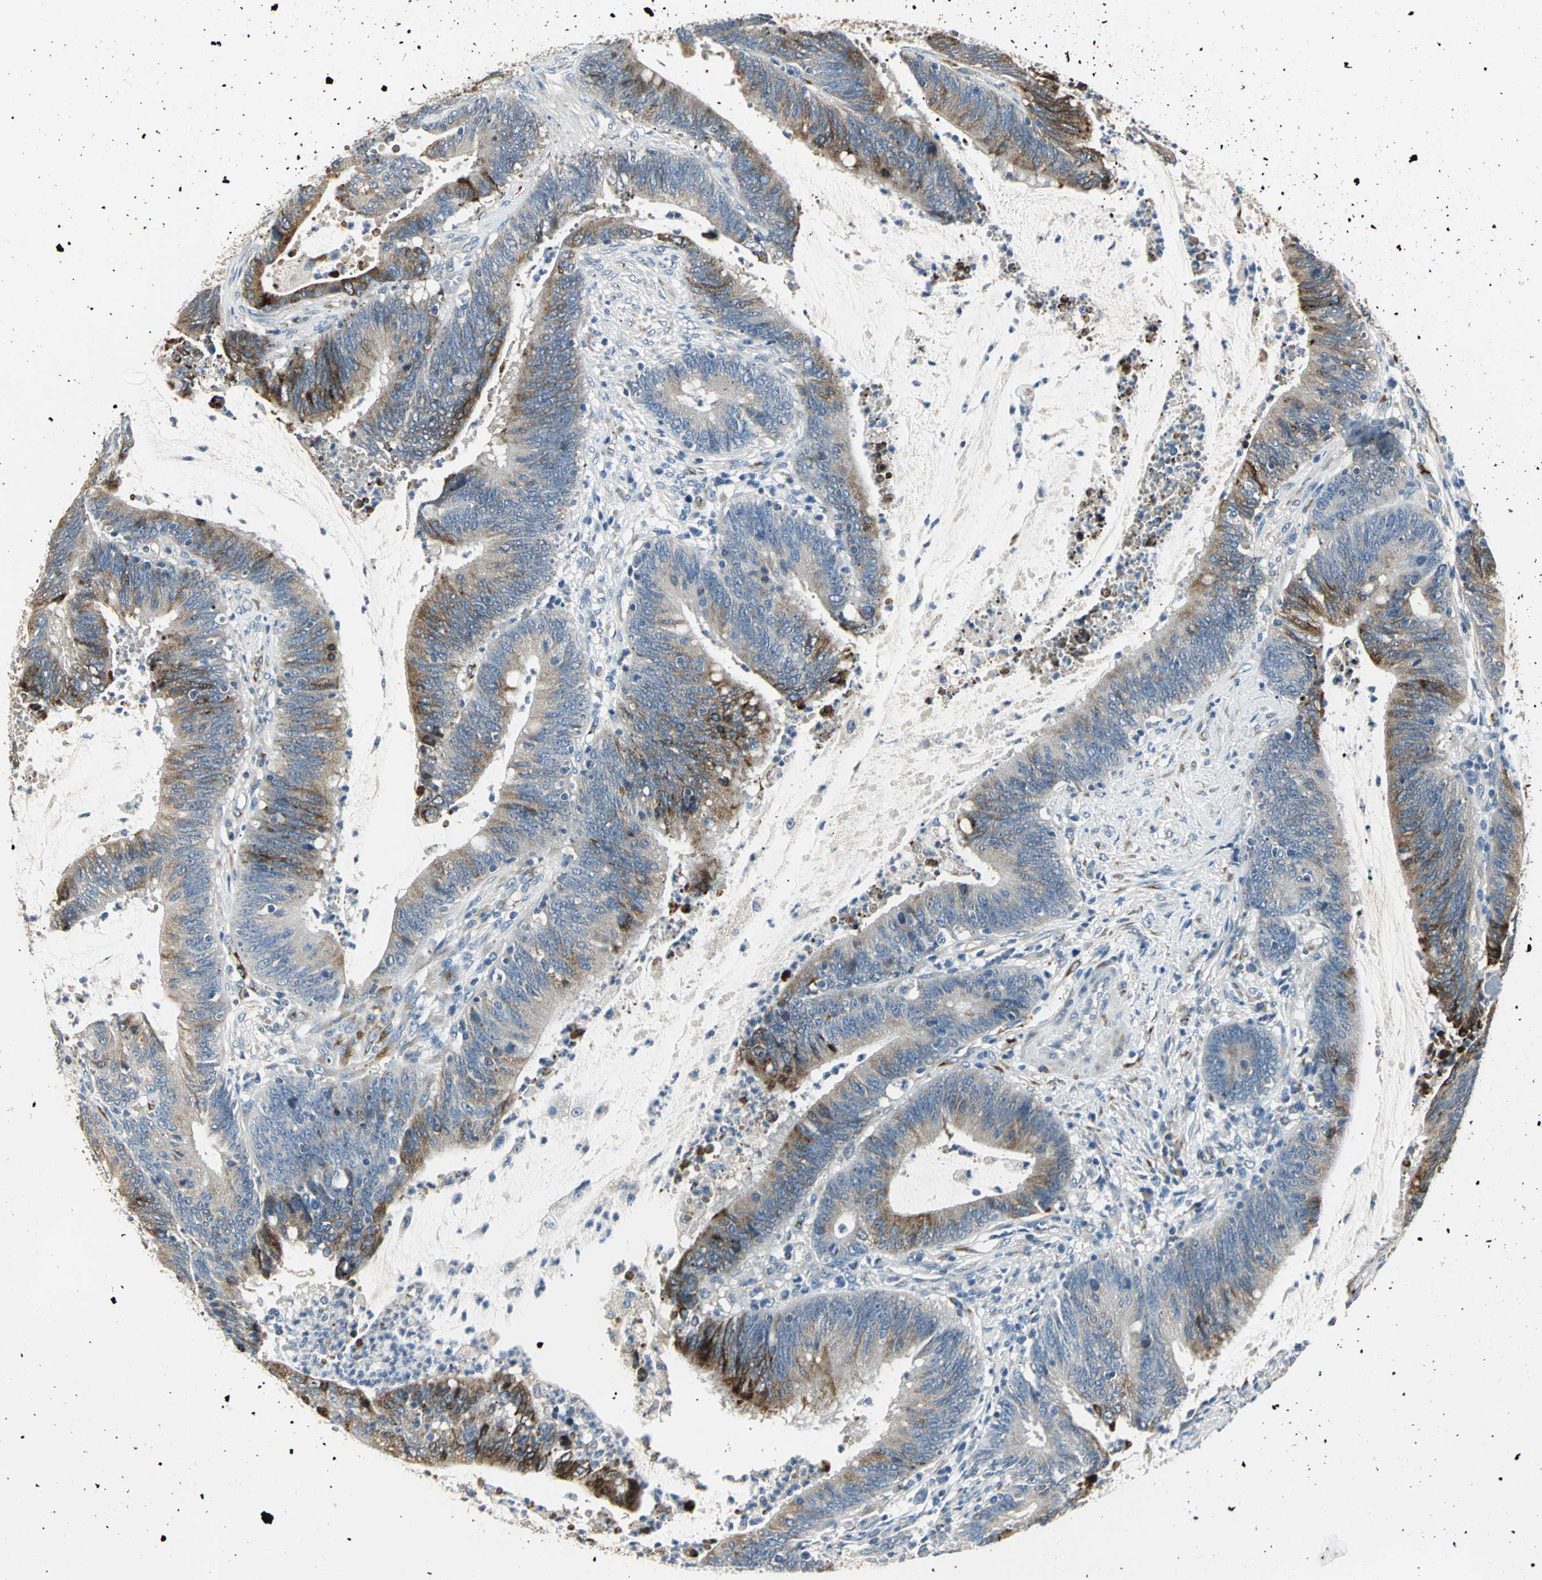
{"staining": {"intensity": "strong", "quantity": "25%-75%", "location": "cytoplasmic/membranous"}, "tissue": "colorectal cancer", "cell_type": "Tumor cells", "image_type": "cancer", "snomed": [{"axis": "morphology", "description": "Adenocarcinoma, NOS"}, {"axis": "topography", "description": "Rectum"}], "caption": "Immunohistochemical staining of adenocarcinoma (colorectal) exhibits high levels of strong cytoplasmic/membranous positivity in approximately 25%-75% of tumor cells. Using DAB (3,3'-diaminobenzidine) (brown) and hematoxylin (blue) stains, captured at high magnification using brightfield microscopy.", "gene": "B3GNT2", "patient": {"sex": "female", "age": 66}}